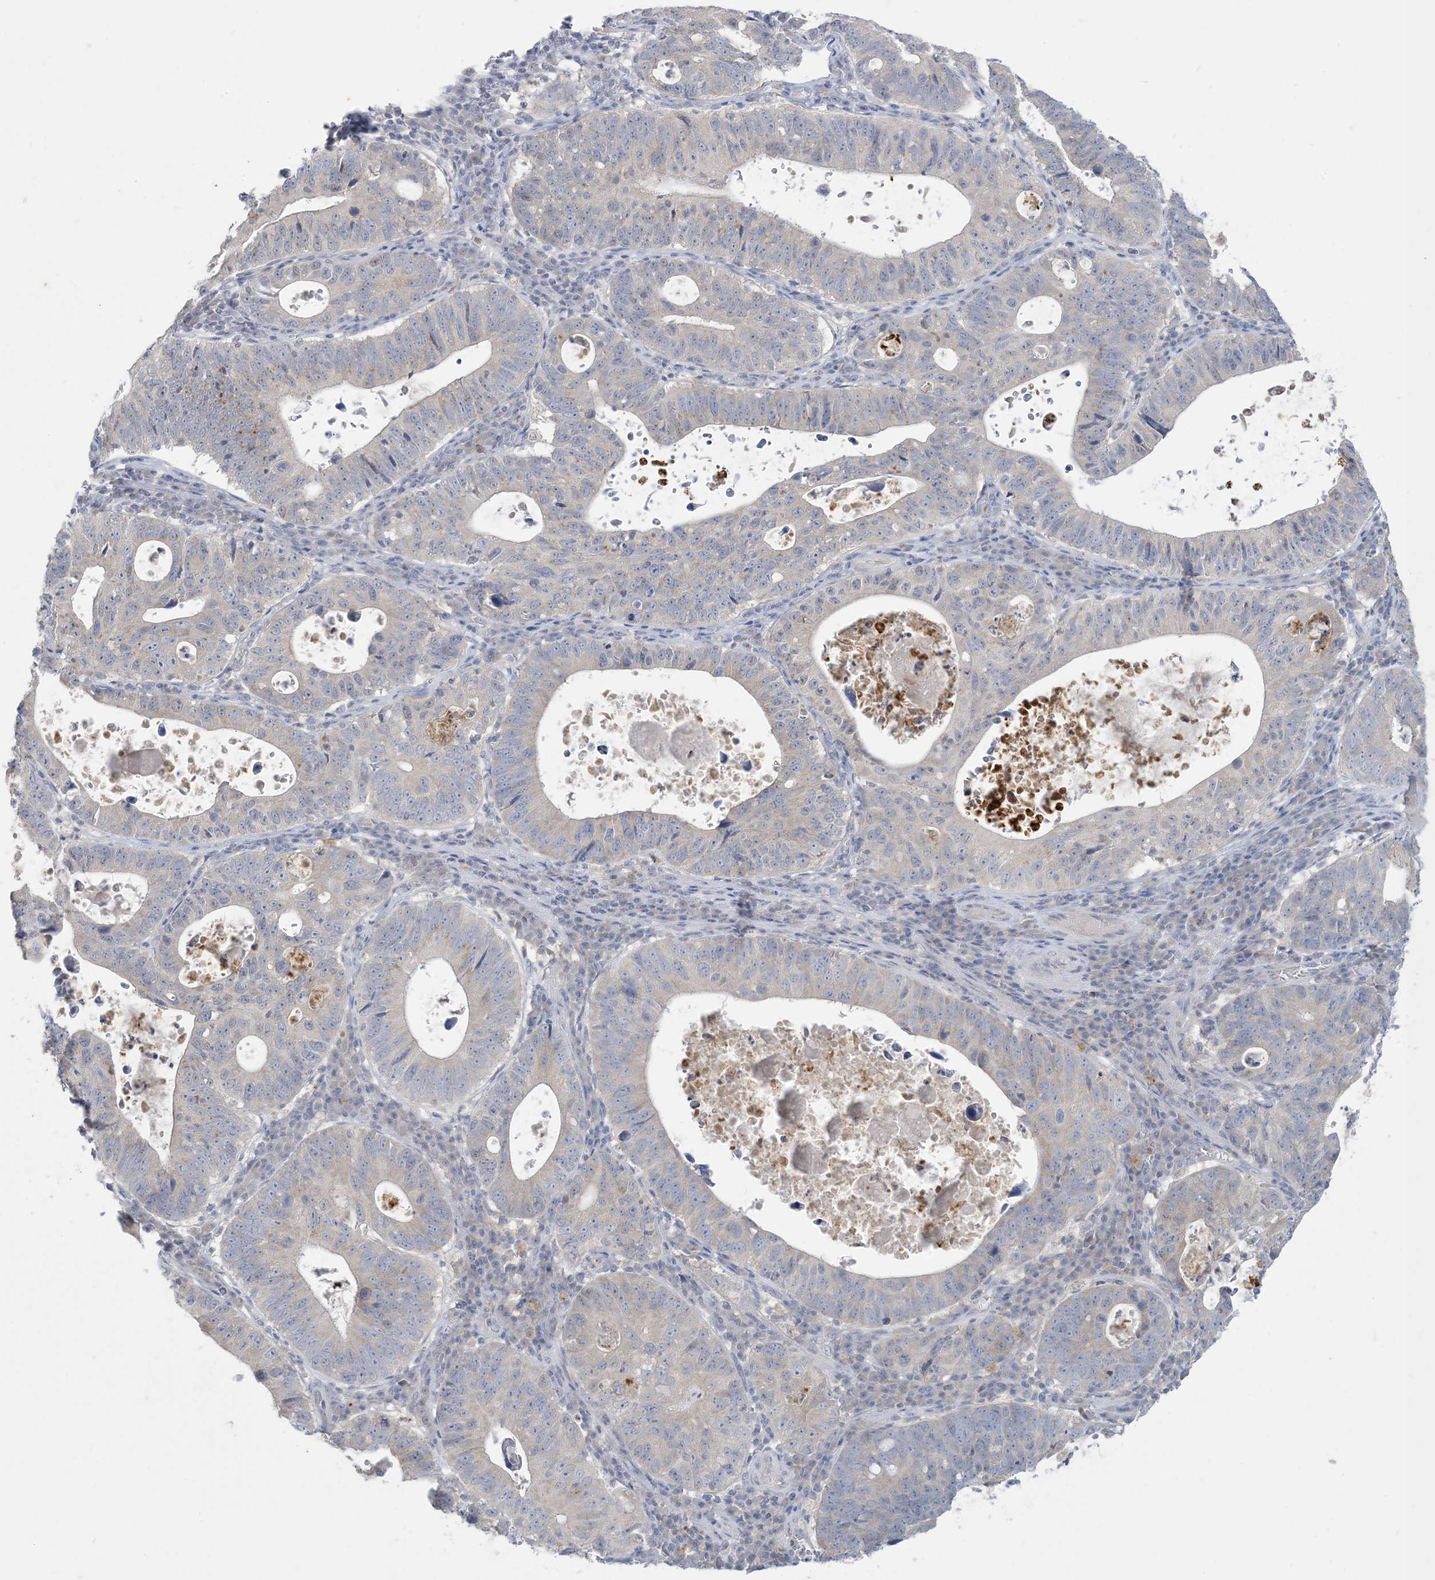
{"staining": {"intensity": "negative", "quantity": "none", "location": "none"}, "tissue": "stomach cancer", "cell_type": "Tumor cells", "image_type": "cancer", "snomed": [{"axis": "morphology", "description": "Adenocarcinoma, NOS"}, {"axis": "topography", "description": "Stomach"}], "caption": "IHC photomicrograph of human stomach cancer (adenocarcinoma) stained for a protein (brown), which shows no staining in tumor cells.", "gene": "KIF3A", "patient": {"sex": "male", "age": 59}}